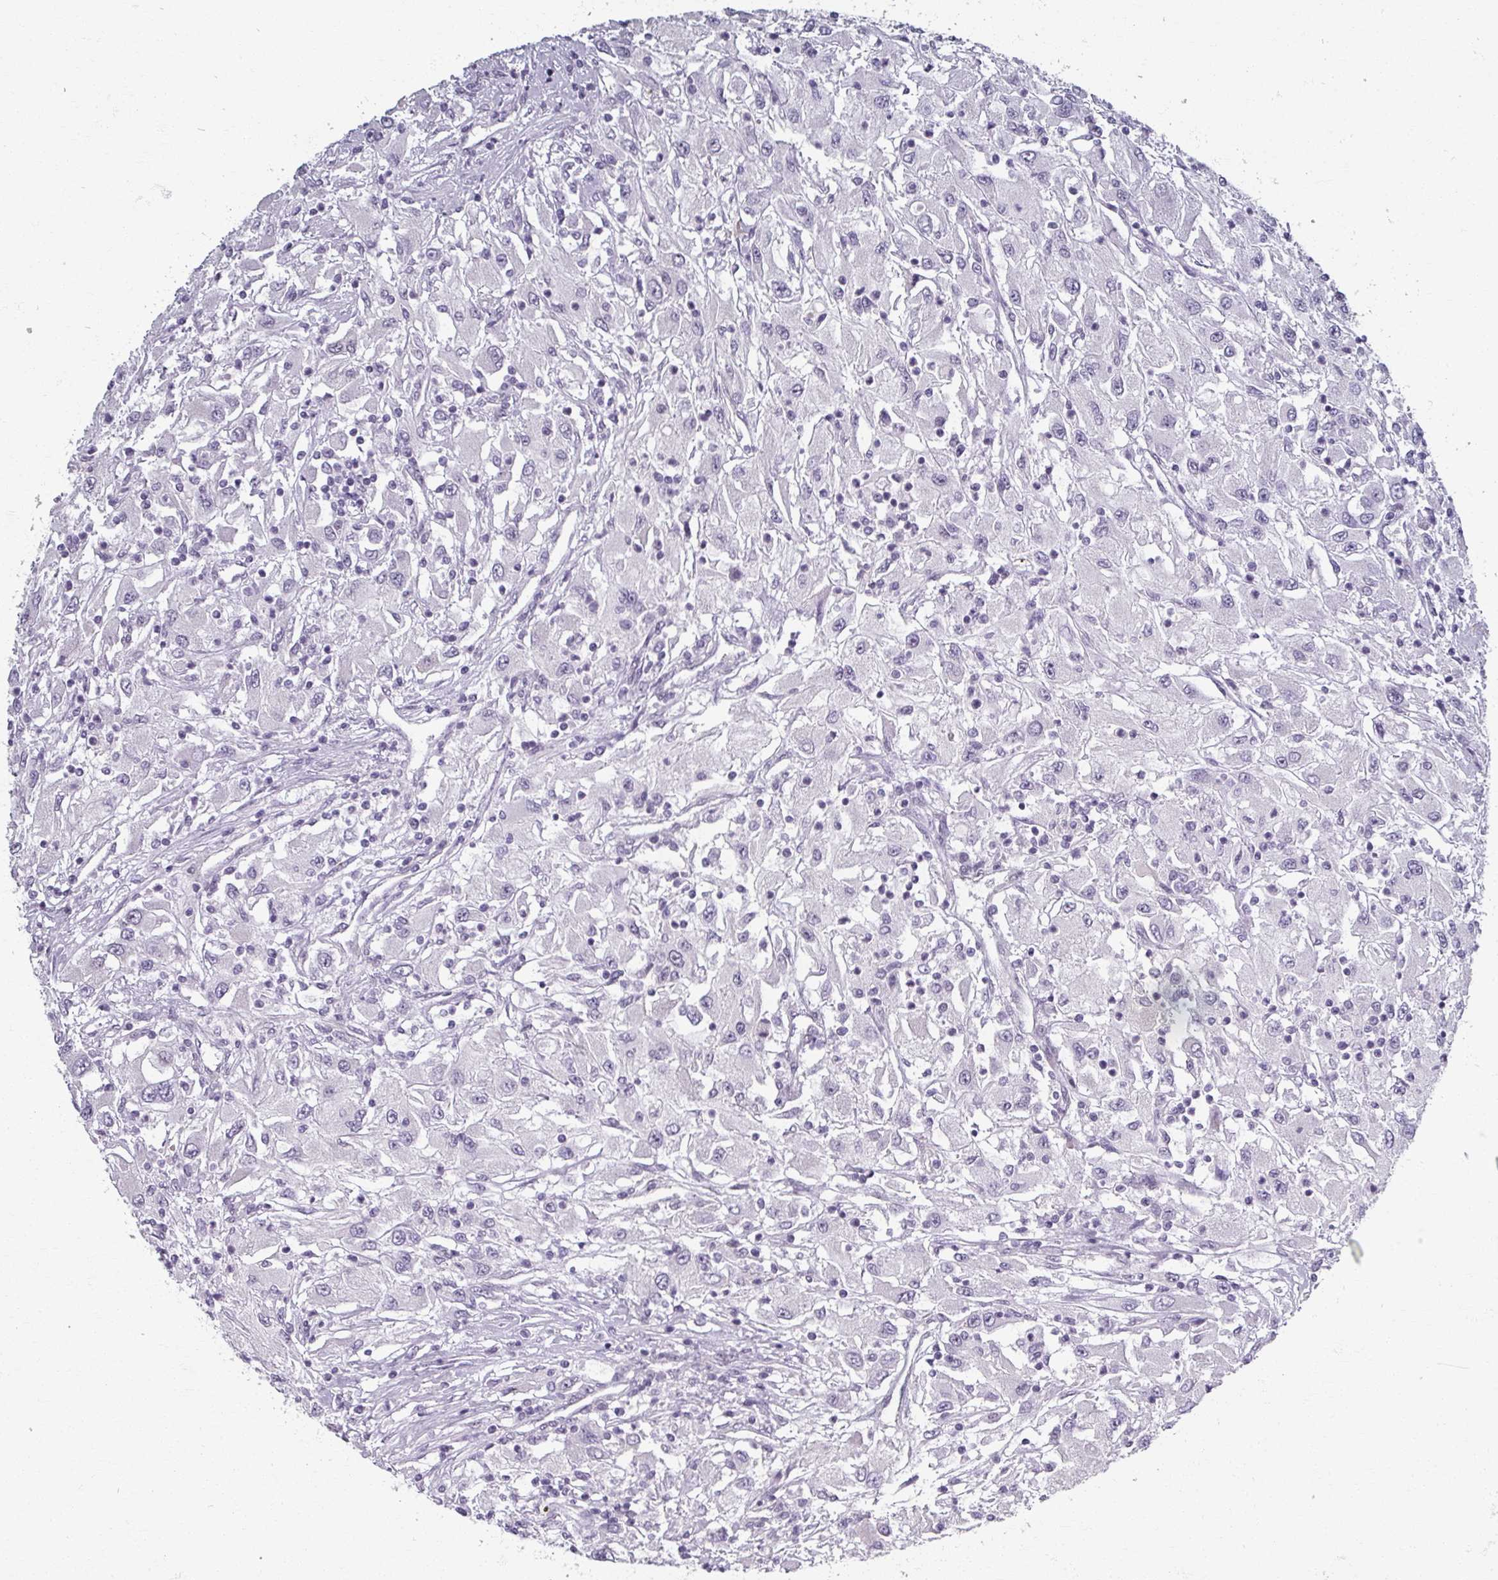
{"staining": {"intensity": "negative", "quantity": "none", "location": "none"}, "tissue": "renal cancer", "cell_type": "Tumor cells", "image_type": "cancer", "snomed": [{"axis": "morphology", "description": "Adenocarcinoma, NOS"}, {"axis": "topography", "description": "Kidney"}], "caption": "Human adenocarcinoma (renal) stained for a protein using immunohistochemistry demonstrates no expression in tumor cells.", "gene": "RIPOR3", "patient": {"sex": "female", "age": 67}}